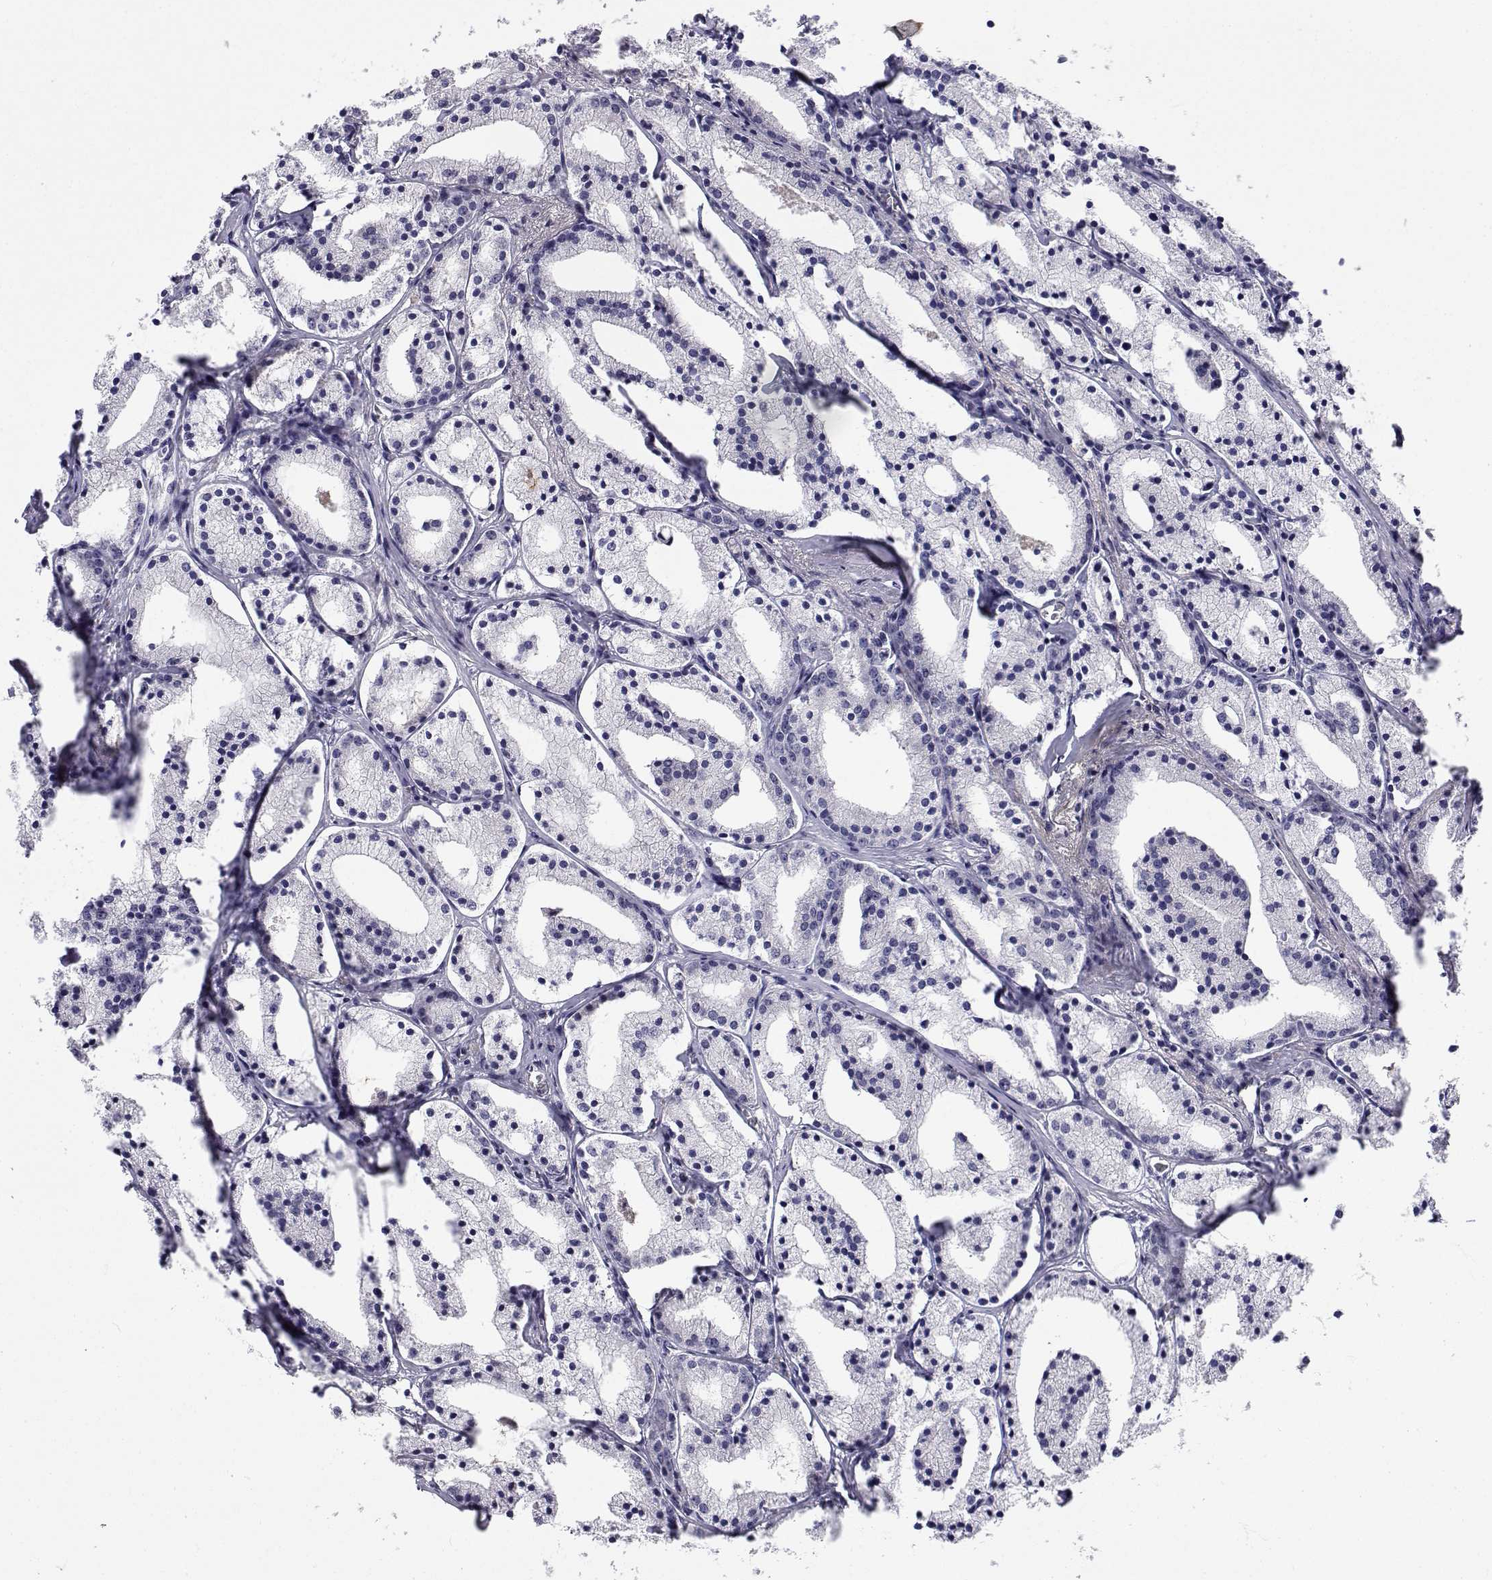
{"staining": {"intensity": "negative", "quantity": "none", "location": "none"}, "tissue": "prostate cancer", "cell_type": "Tumor cells", "image_type": "cancer", "snomed": [{"axis": "morphology", "description": "Adenocarcinoma, NOS"}, {"axis": "topography", "description": "Prostate"}], "caption": "Tumor cells show no significant protein expression in prostate cancer. (DAB immunohistochemistry visualized using brightfield microscopy, high magnification).", "gene": "SLC6A3", "patient": {"sex": "male", "age": 69}}